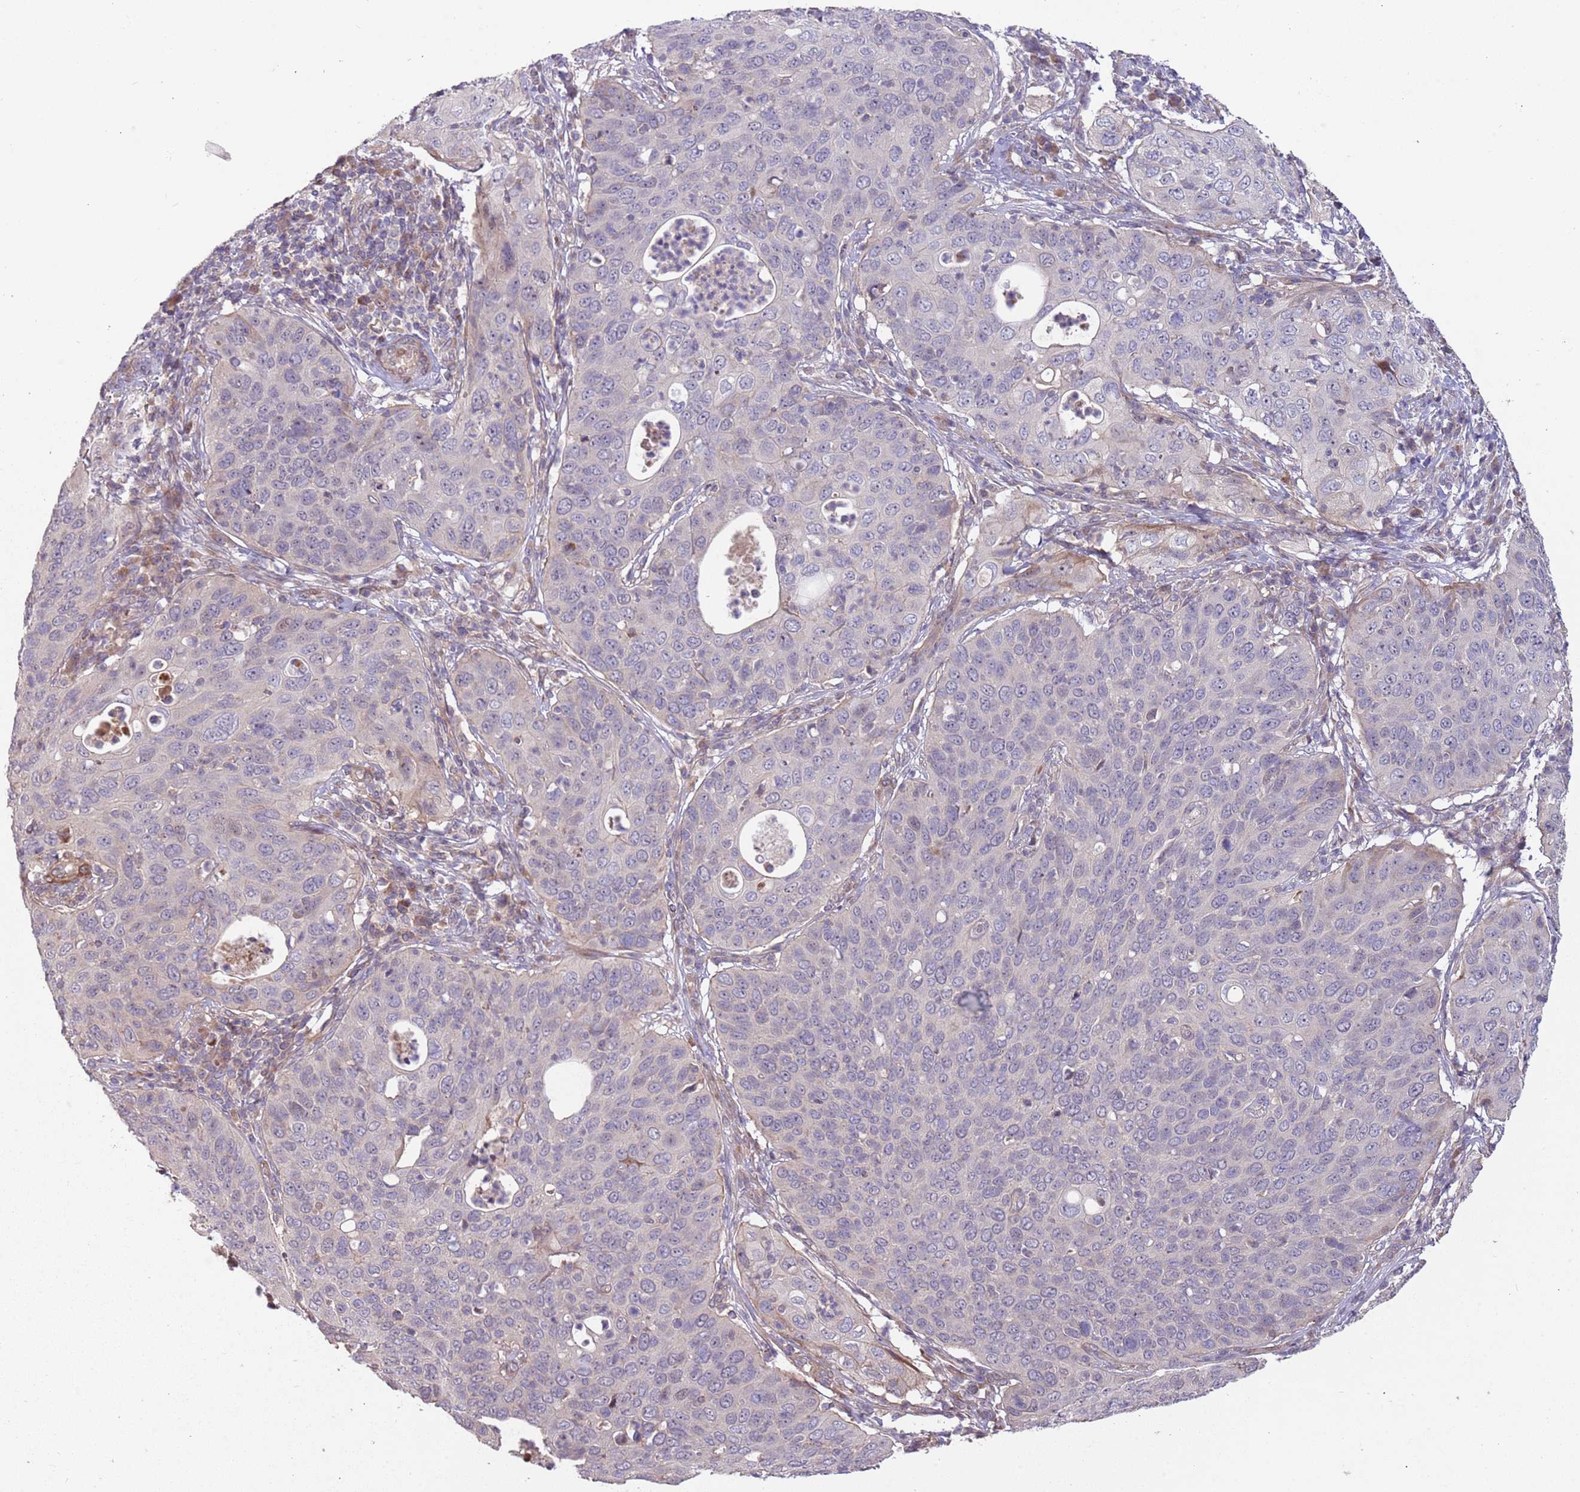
{"staining": {"intensity": "negative", "quantity": "none", "location": "none"}, "tissue": "cervical cancer", "cell_type": "Tumor cells", "image_type": "cancer", "snomed": [{"axis": "morphology", "description": "Squamous cell carcinoma, NOS"}, {"axis": "topography", "description": "Cervix"}], "caption": "There is no significant staining in tumor cells of cervical cancer (squamous cell carcinoma). (IHC, brightfield microscopy, high magnification).", "gene": "TRAPPC6B", "patient": {"sex": "female", "age": 36}}